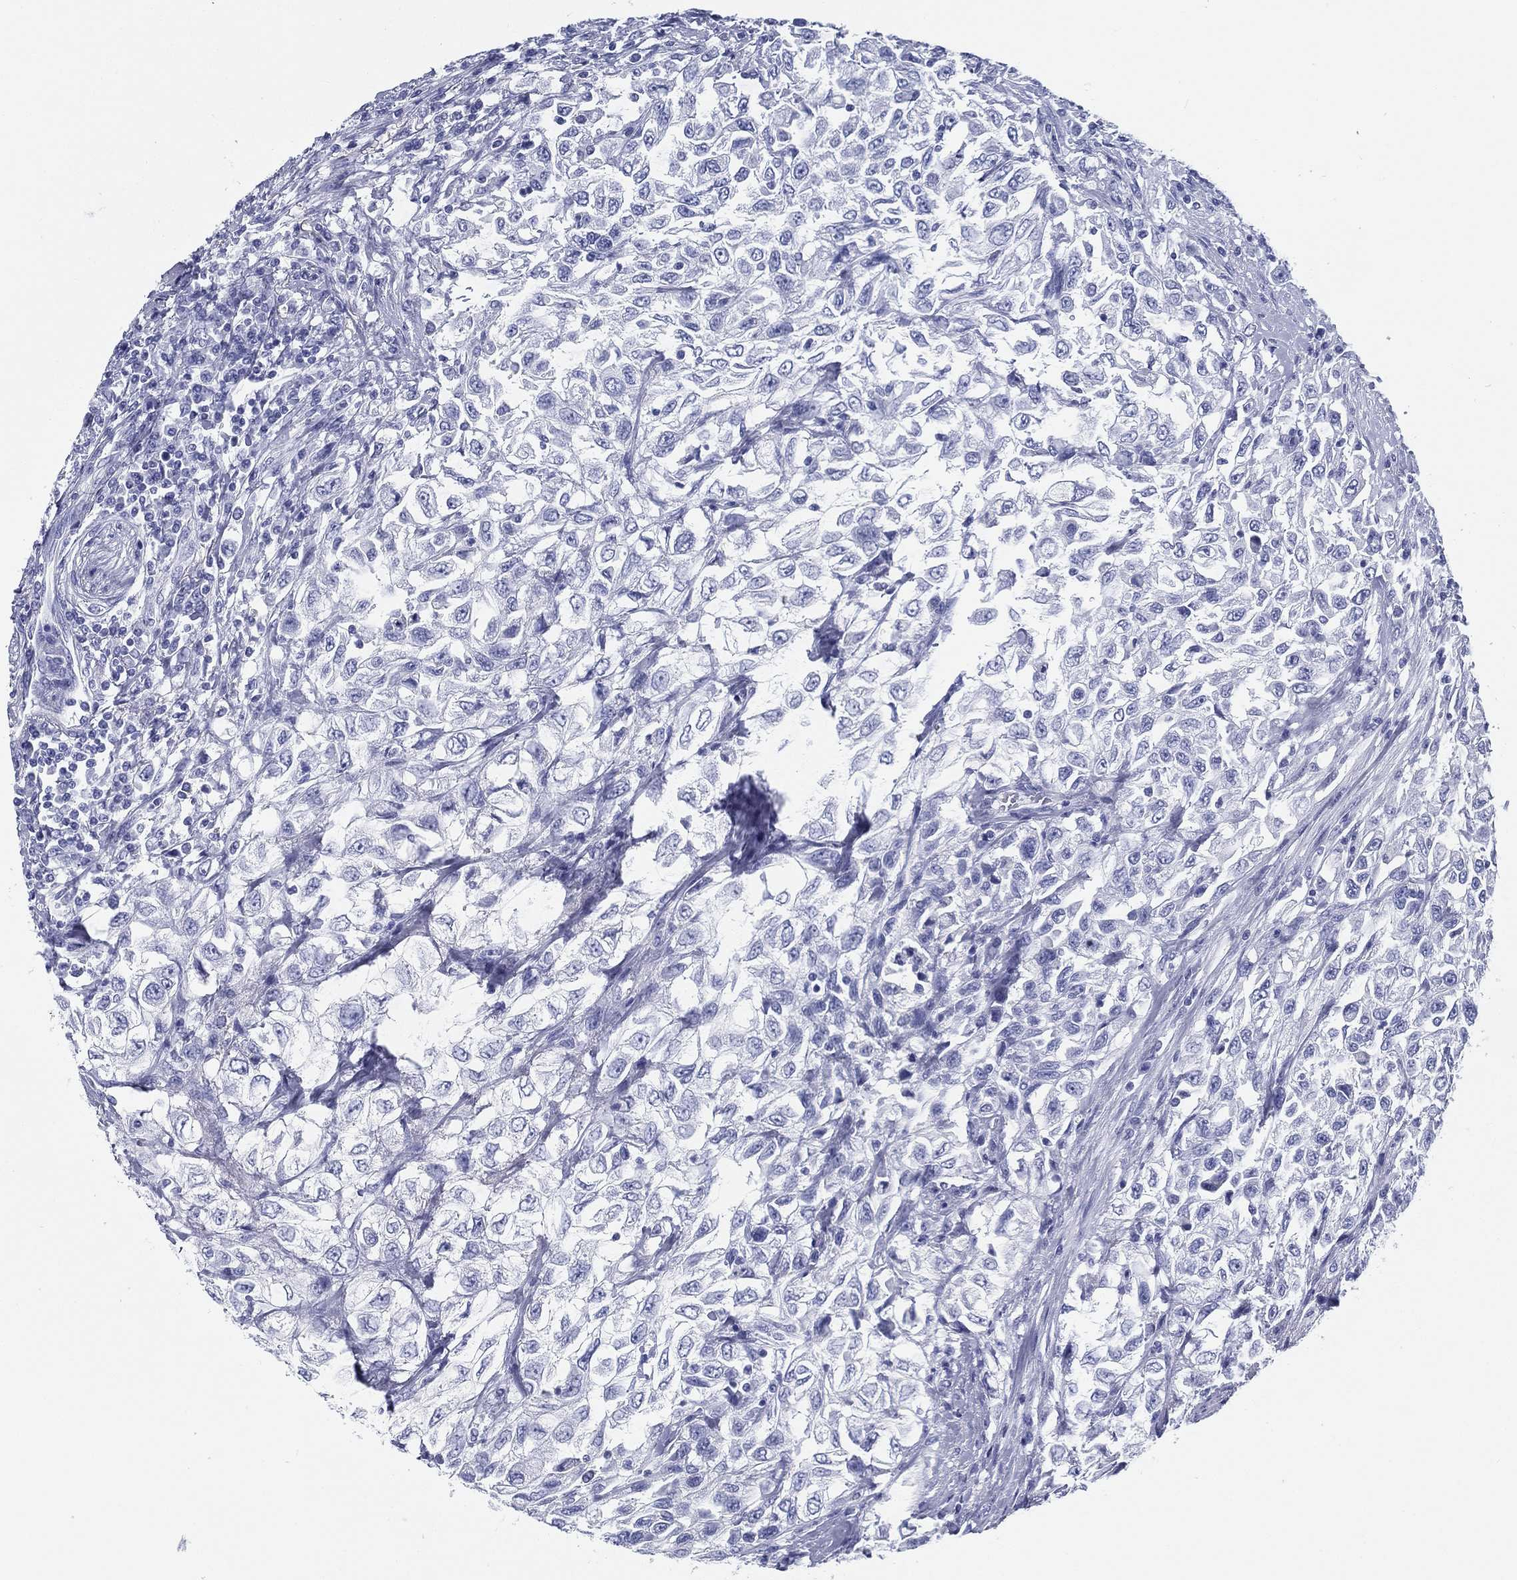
{"staining": {"intensity": "negative", "quantity": "none", "location": "none"}, "tissue": "urothelial cancer", "cell_type": "Tumor cells", "image_type": "cancer", "snomed": [{"axis": "morphology", "description": "Urothelial carcinoma, High grade"}, {"axis": "topography", "description": "Urinary bladder"}], "caption": "Urothelial carcinoma (high-grade) was stained to show a protein in brown. There is no significant expression in tumor cells.", "gene": "TMEM252", "patient": {"sex": "female", "age": 56}}